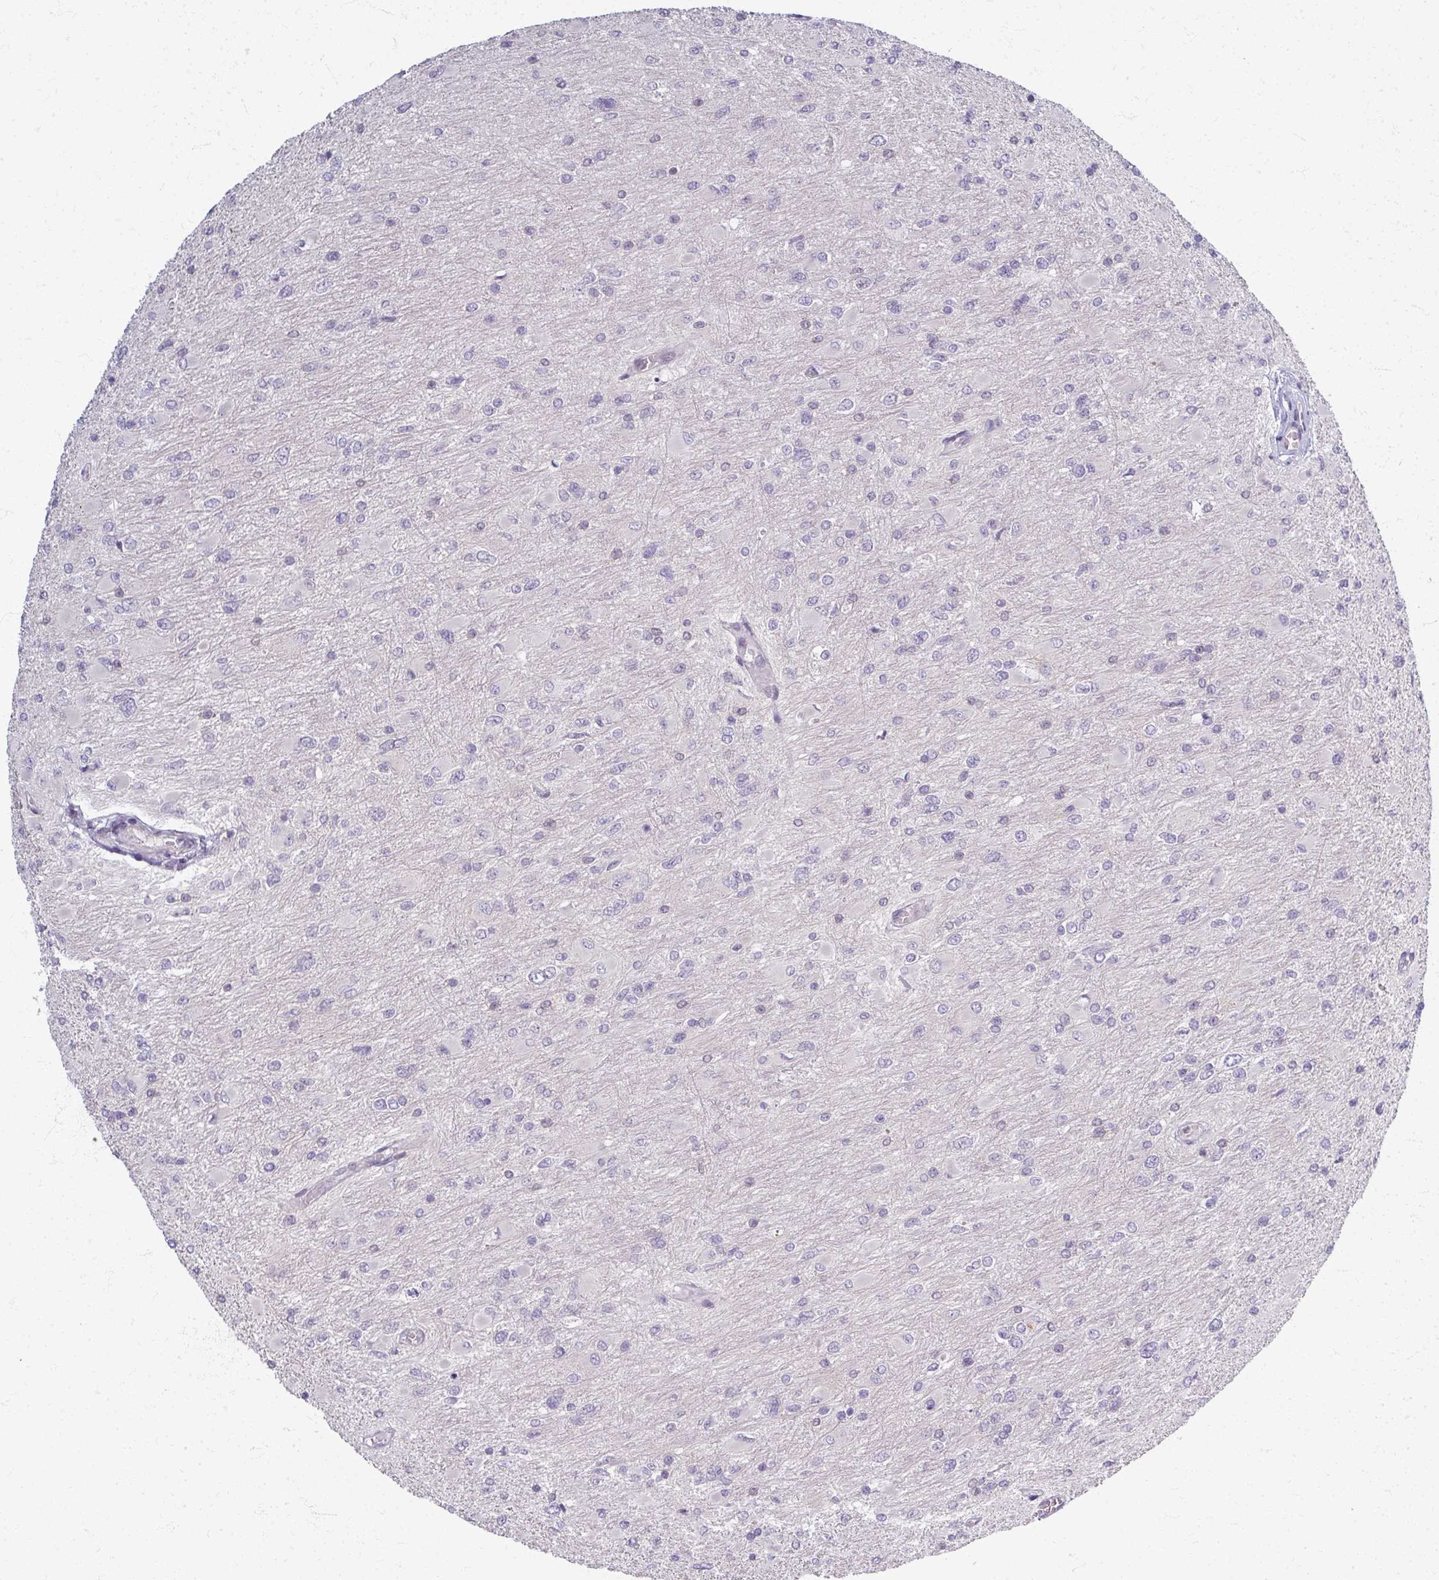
{"staining": {"intensity": "negative", "quantity": "none", "location": "none"}, "tissue": "glioma", "cell_type": "Tumor cells", "image_type": "cancer", "snomed": [{"axis": "morphology", "description": "Glioma, malignant, High grade"}, {"axis": "topography", "description": "Cerebral cortex"}], "caption": "Immunohistochemical staining of high-grade glioma (malignant) reveals no significant expression in tumor cells.", "gene": "TTLL7", "patient": {"sex": "female", "age": 36}}